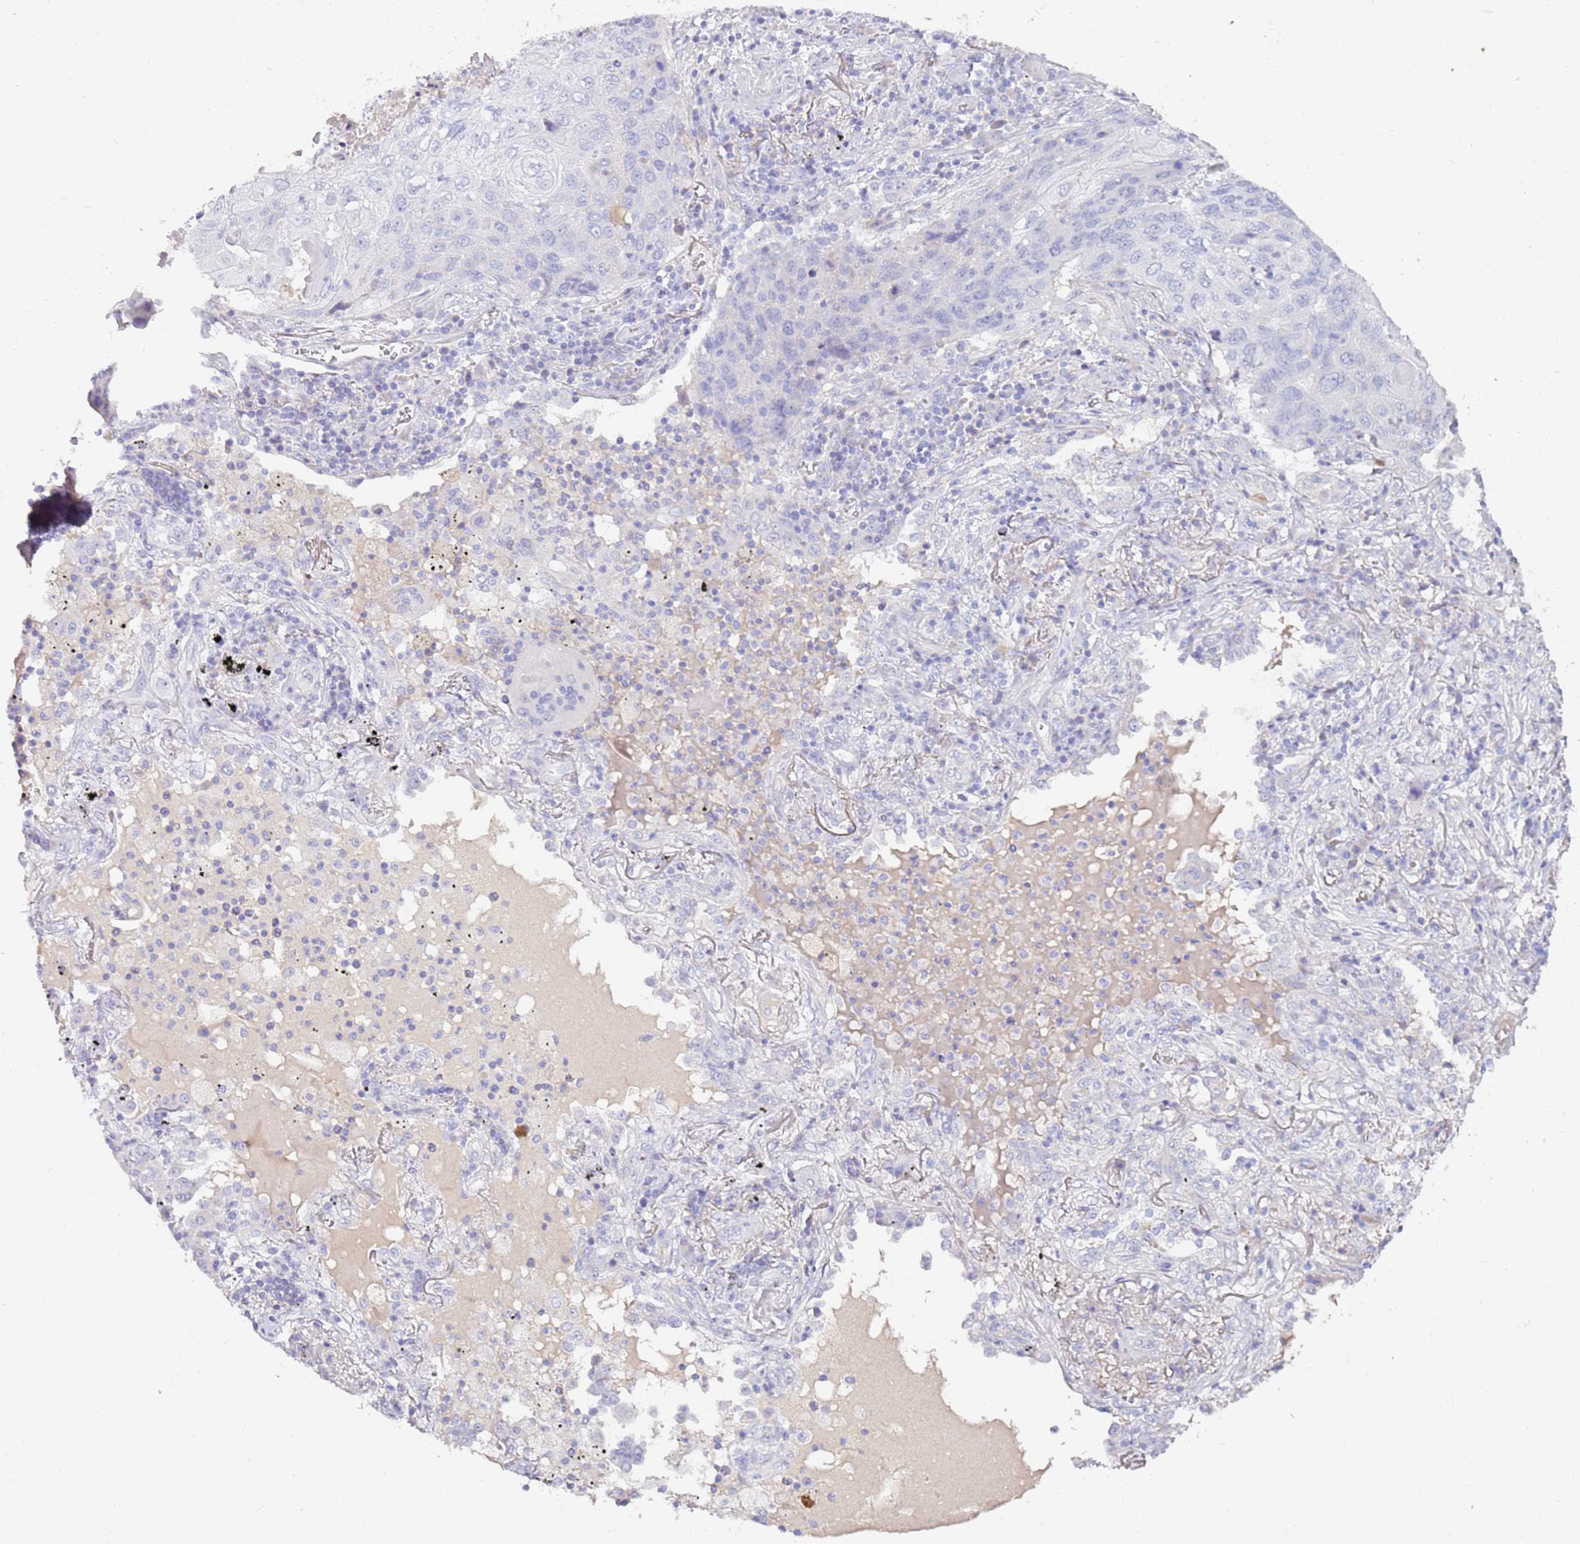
{"staining": {"intensity": "negative", "quantity": "none", "location": "none"}, "tissue": "lung cancer", "cell_type": "Tumor cells", "image_type": "cancer", "snomed": [{"axis": "morphology", "description": "Squamous cell carcinoma, NOS"}, {"axis": "topography", "description": "Lung"}], "caption": "A micrograph of lung cancer (squamous cell carcinoma) stained for a protein reveals no brown staining in tumor cells.", "gene": "EVPLL", "patient": {"sex": "female", "age": 63}}